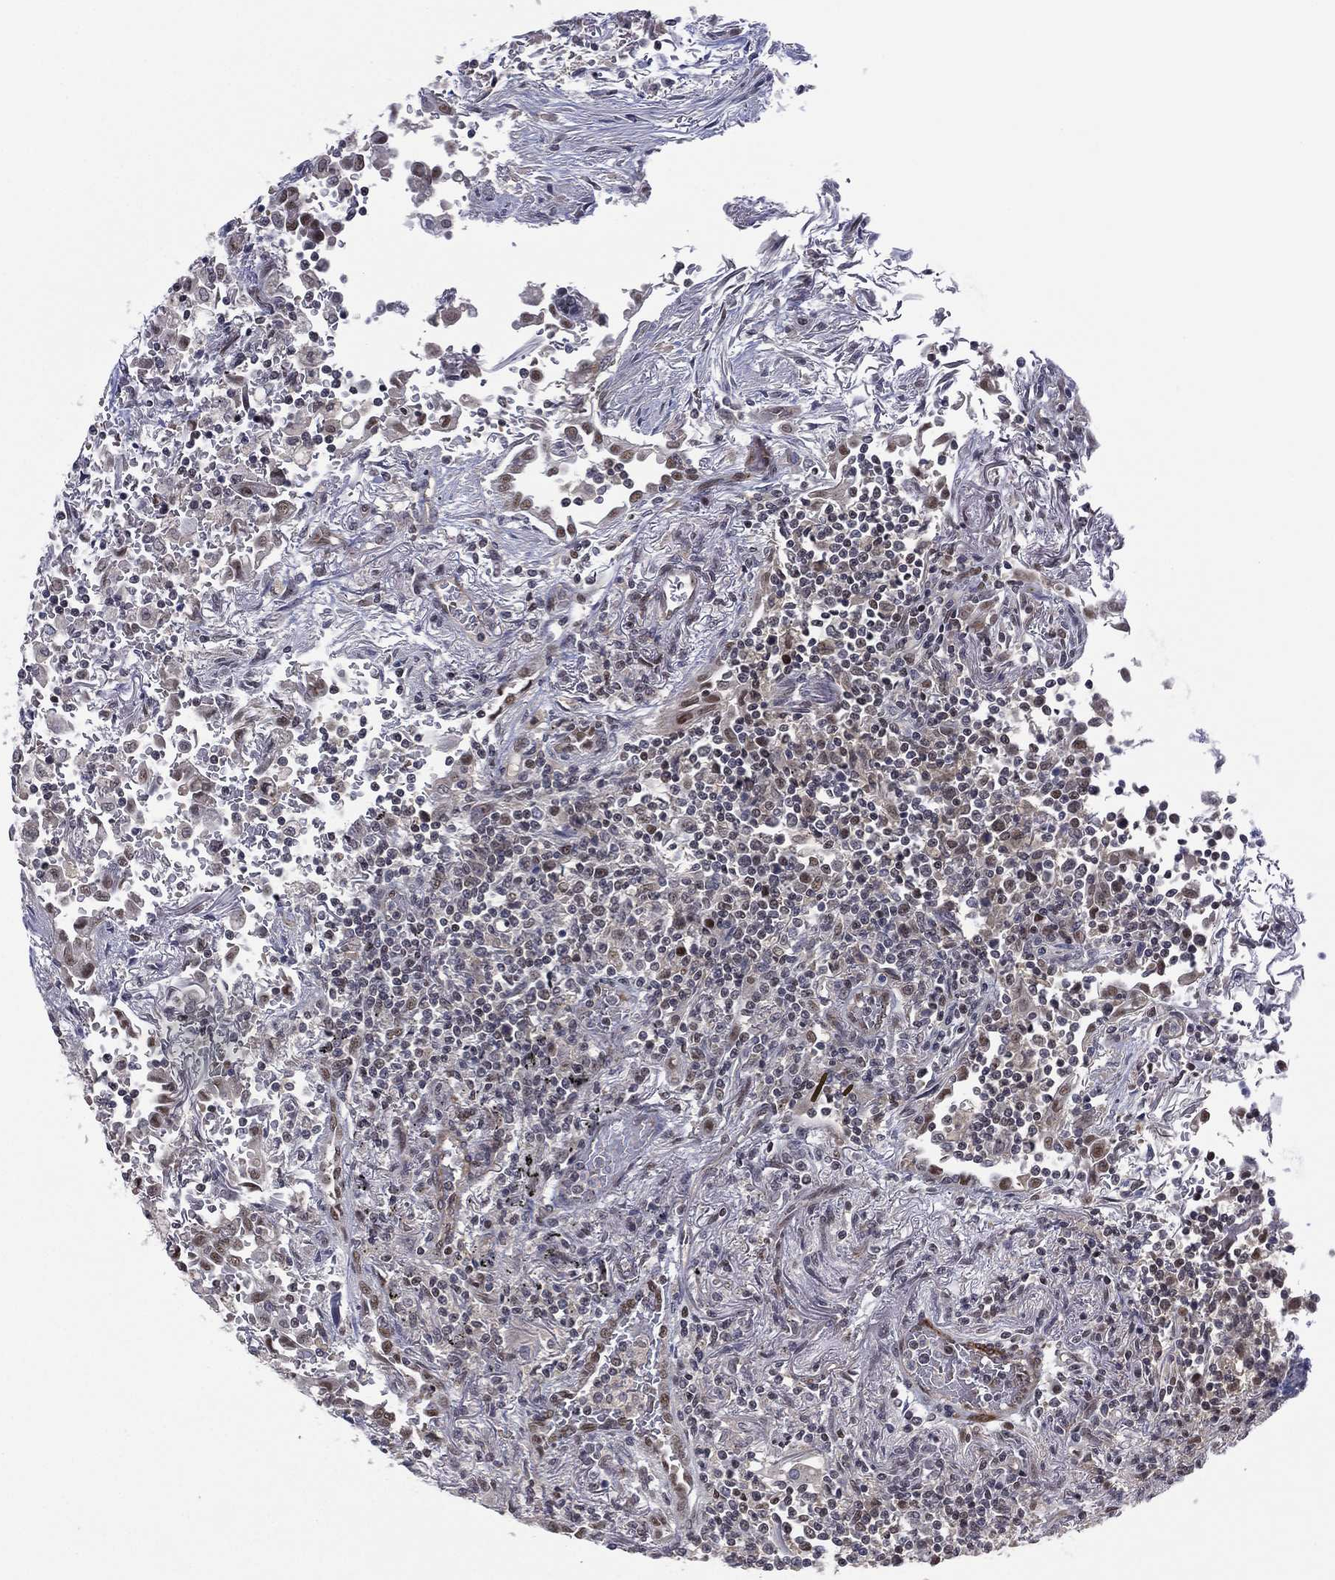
{"staining": {"intensity": "moderate", "quantity": "<25%", "location": "nuclear"}, "tissue": "lymphoma", "cell_type": "Tumor cells", "image_type": "cancer", "snomed": [{"axis": "morphology", "description": "Malignant lymphoma, non-Hodgkin's type, High grade"}, {"axis": "topography", "description": "Lung"}], "caption": "IHC of human high-grade malignant lymphoma, non-Hodgkin's type exhibits low levels of moderate nuclear positivity in about <25% of tumor cells.", "gene": "GSE1", "patient": {"sex": "male", "age": 79}}